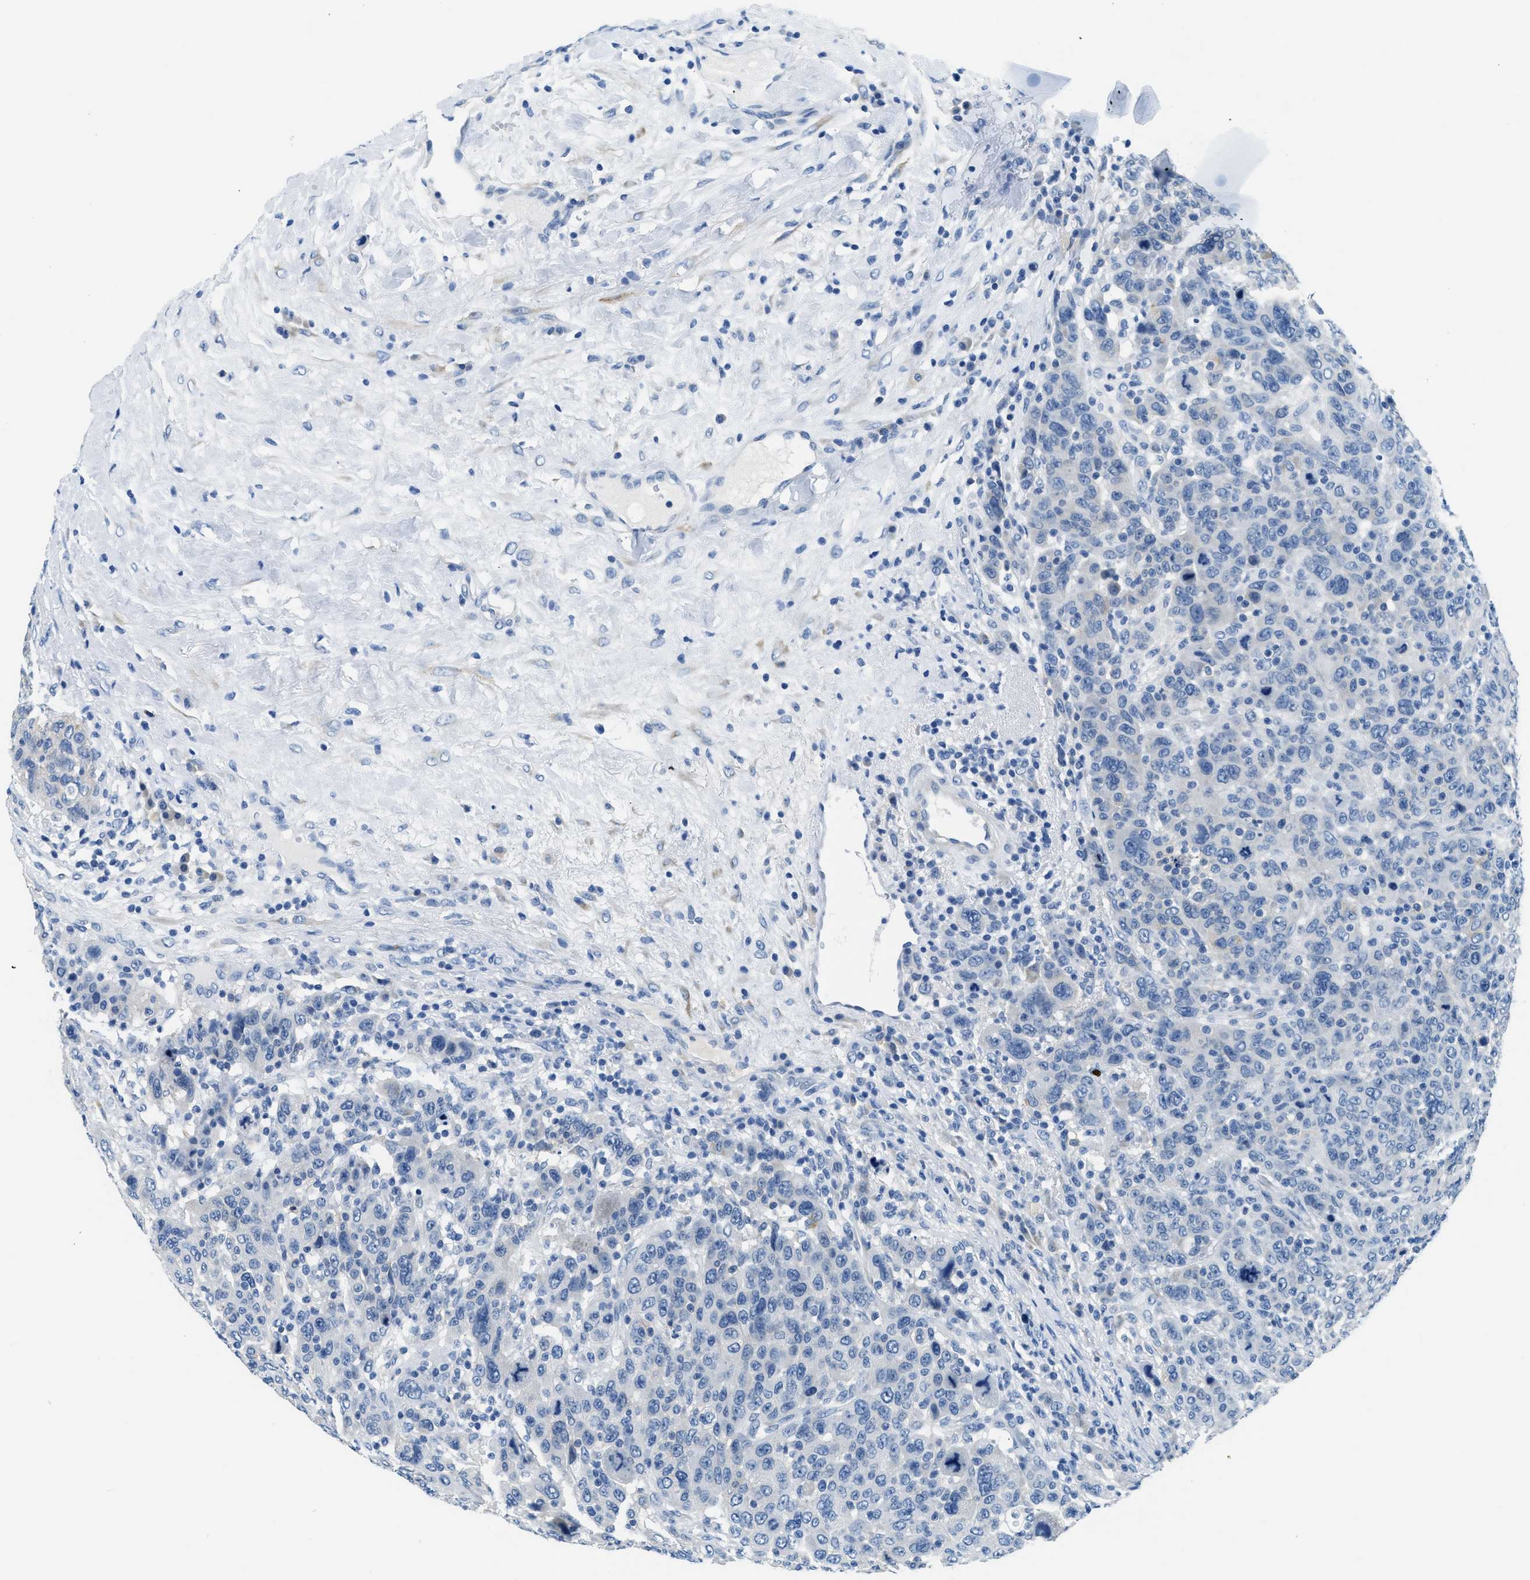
{"staining": {"intensity": "negative", "quantity": "none", "location": "none"}, "tissue": "breast cancer", "cell_type": "Tumor cells", "image_type": "cancer", "snomed": [{"axis": "morphology", "description": "Duct carcinoma"}, {"axis": "topography", "description": "Breast"}], "caption": "Tumor cells show no significant protein staining in breast cancer (infiltrating ductal carcinoma).", "gene": "CLDN18", "patient": {"sex": "female", "age": 37}}